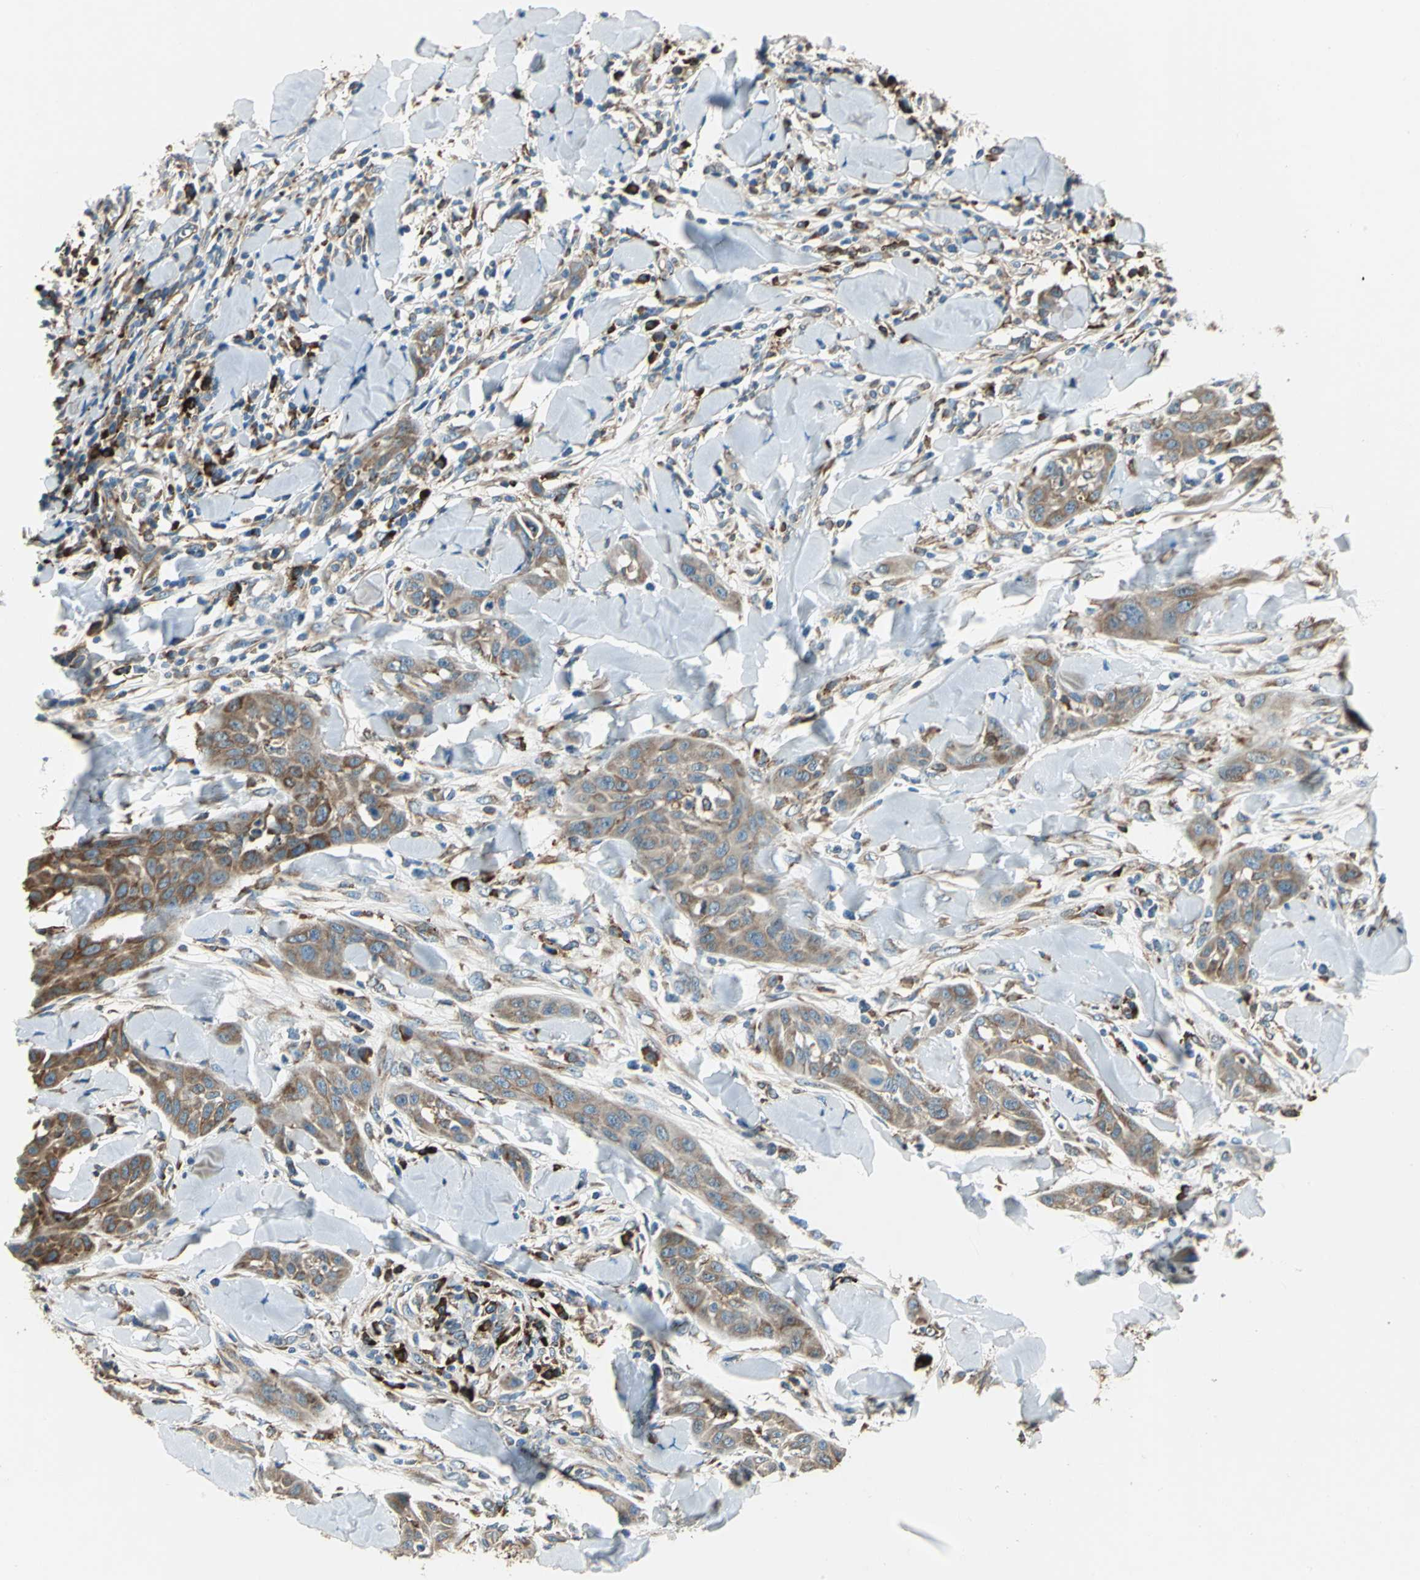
{"staining": {"intensity": "moderate", "quantity": ">75%", "location": "cytoplasmic/membranous"}, "tissue": "skin cancer", "cell_type": "Tumor cells", "image_type": "cancer", "snomed": [{"axis": "morphology", "description": "Squamous cell carcinoma, NOS"}, {"axis": "topography", "description": "Skin"}], "caption": "Immunohistochemistry micrograph of neoplastic tissue: human skin cancer stained using IHC reveals medium levels of moderate protein expression localized specifically in the cytoplasmic/membranous of tumor cells, appearing as a cytoplasmic/membranous brown color.", "gene": "PDIA4", "patient": {"sex": "male", "age": 24}}